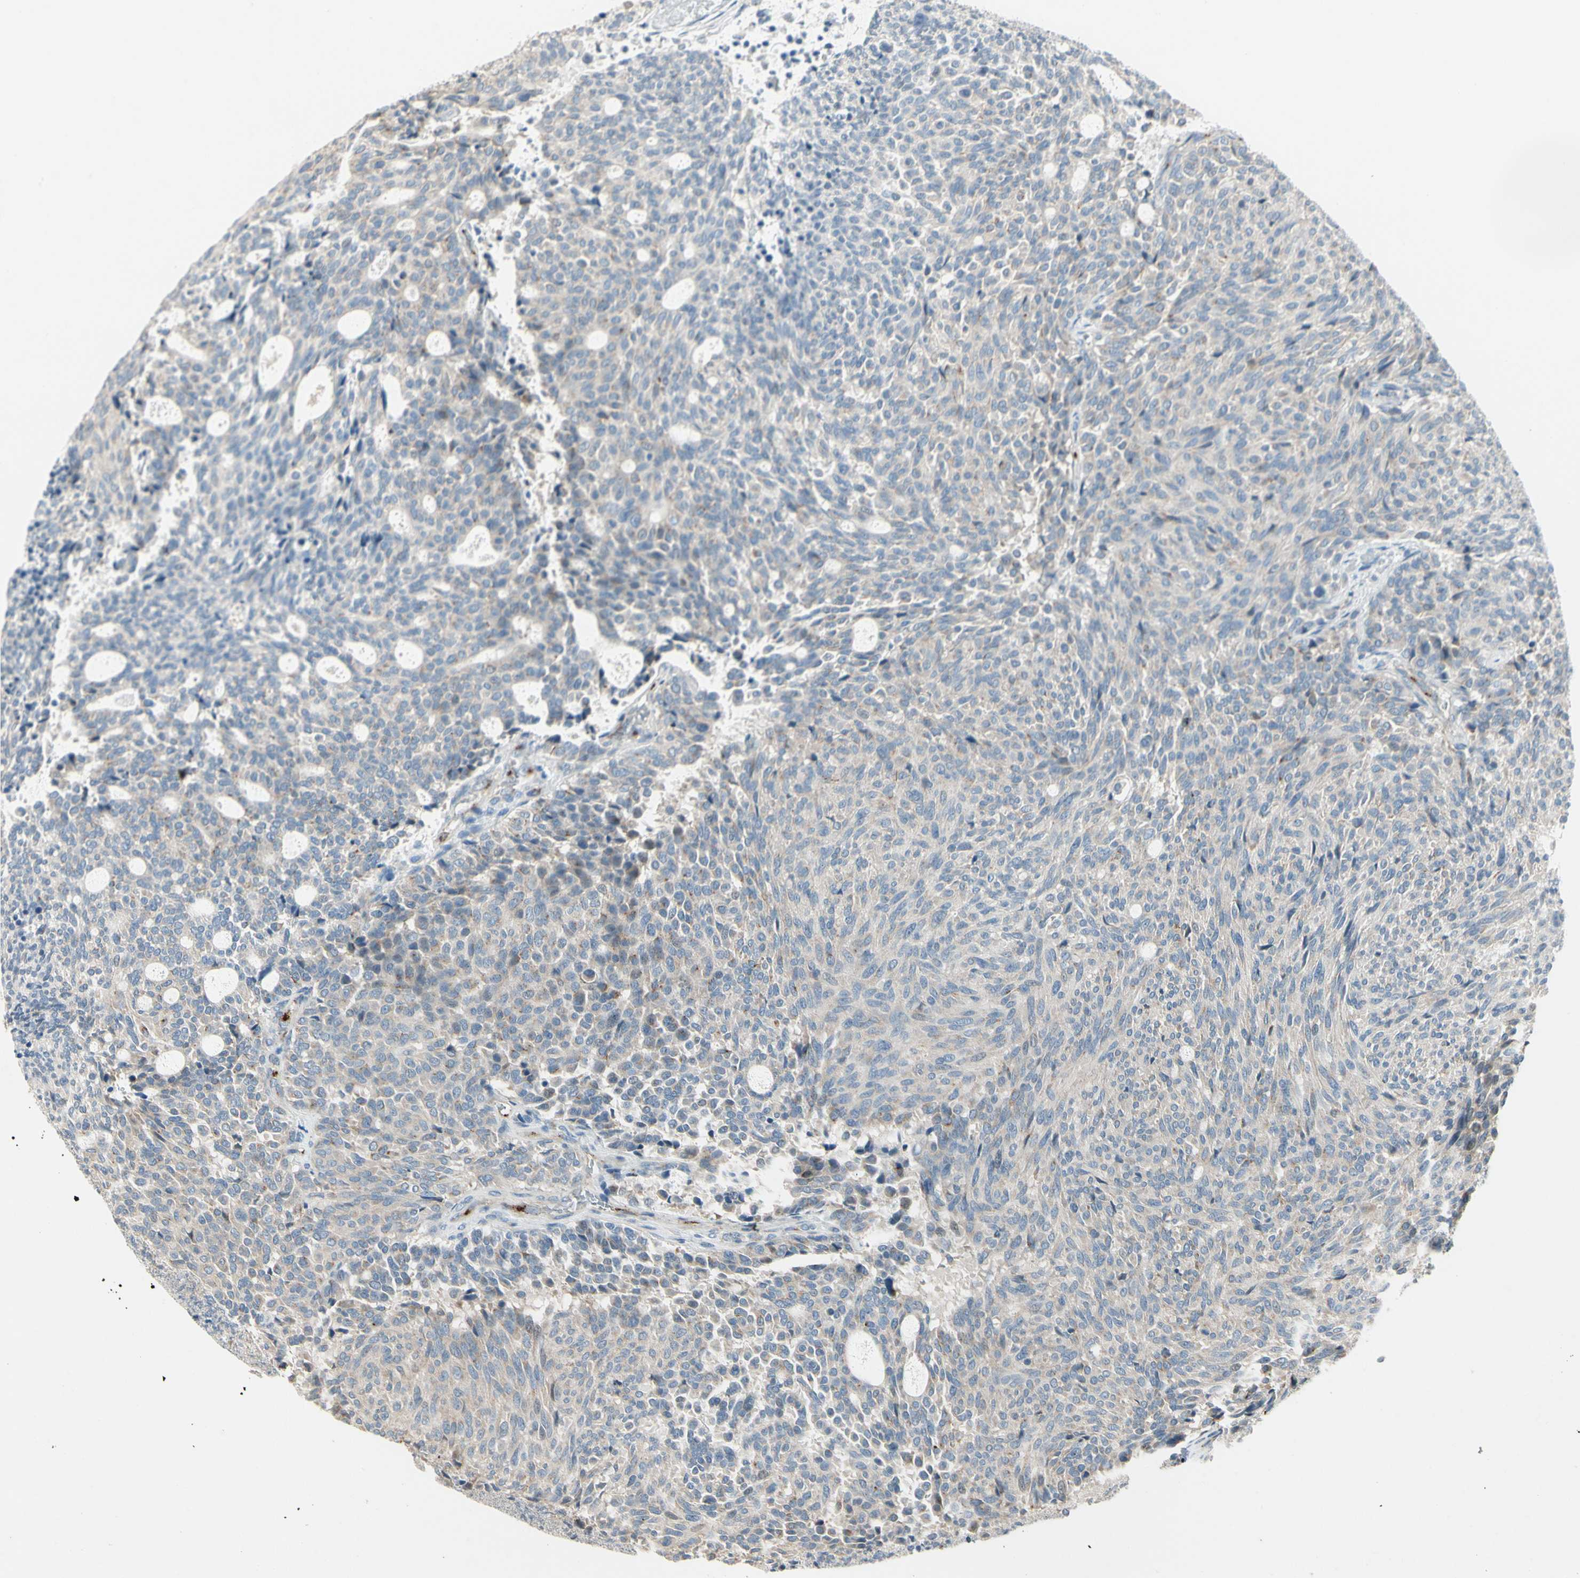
{"staining": {"intensity": "weak", "quantity": "25%-75%", "location": "cytoplasmic/membranous"}, "tissue": "carcinoid", "cell_type": "Tumor cells", "image_type": "cancer", "snomed": [{"axis": "morphology", "description": "Carcinoid, malignant, NOS"}, {"axis": "topography", "description": "Pancreas"}], "caption": "A brown stain shows weak cytoplasmic/membranous positivity of a protein in carcinoid (malignant) tumor cells.", "gene": "MANSC1", "patient": {"sex": "female", "age": 54}}